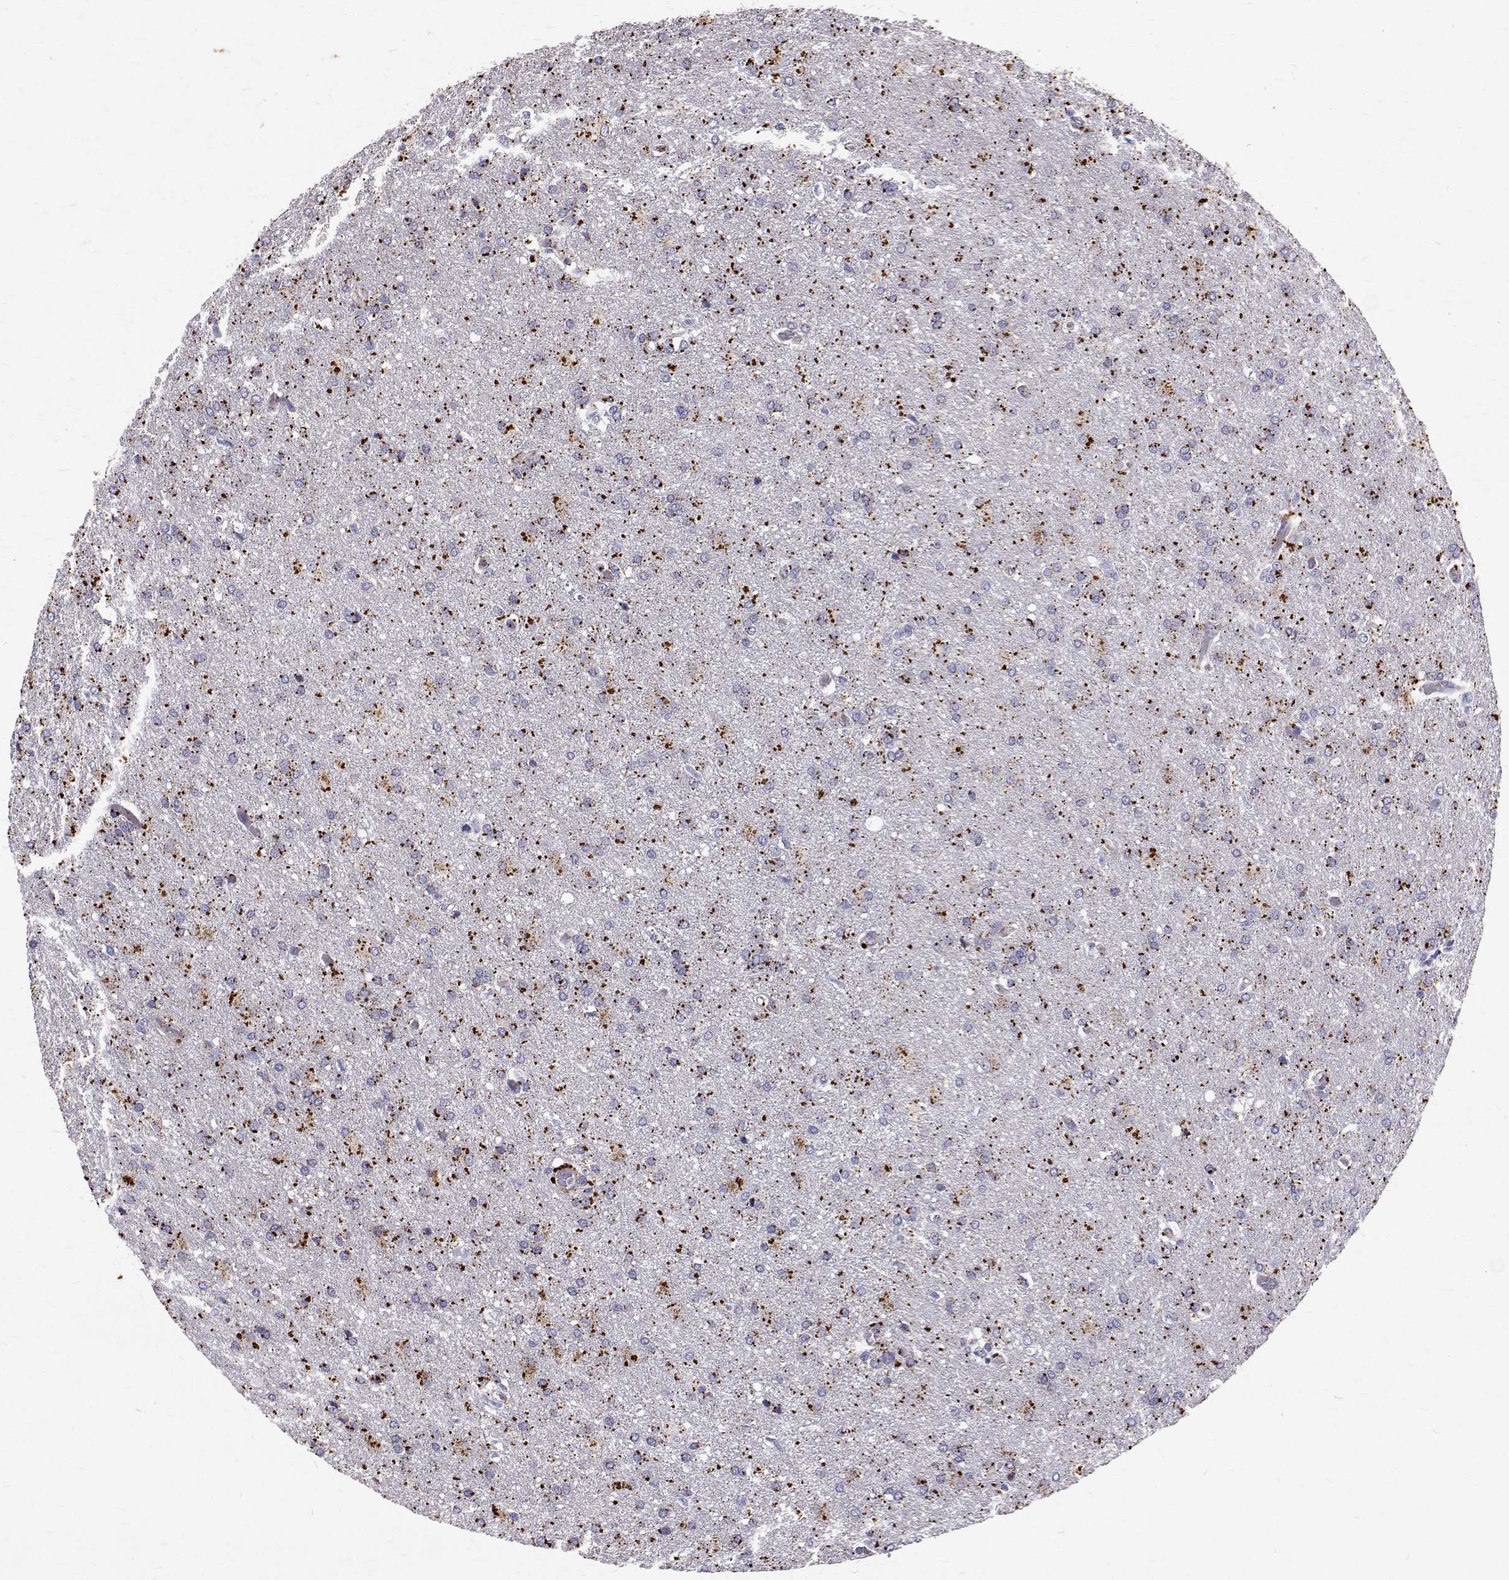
{"staining": {"intensity": "strong", "quantity": "25%-75%", "location": "cytoplasmic/membranous"}, "tissue": "glioma", "cell_type": "Tumor cells", "image_type": "cancer", "snomed": [{"axis": "morphology", "description": "Glioma, malignant, High grade"}, {"axis": "topography", "description": "Brain"}], "caption": "Immunohistochemical staining of malignant high-grade glioma shows high levels of strong cytoplasmic/membranous protein staining in about 25%-75% of tumor cells.", "gene": "TPP1", "patient": {"sex": "male", "age": 68}}